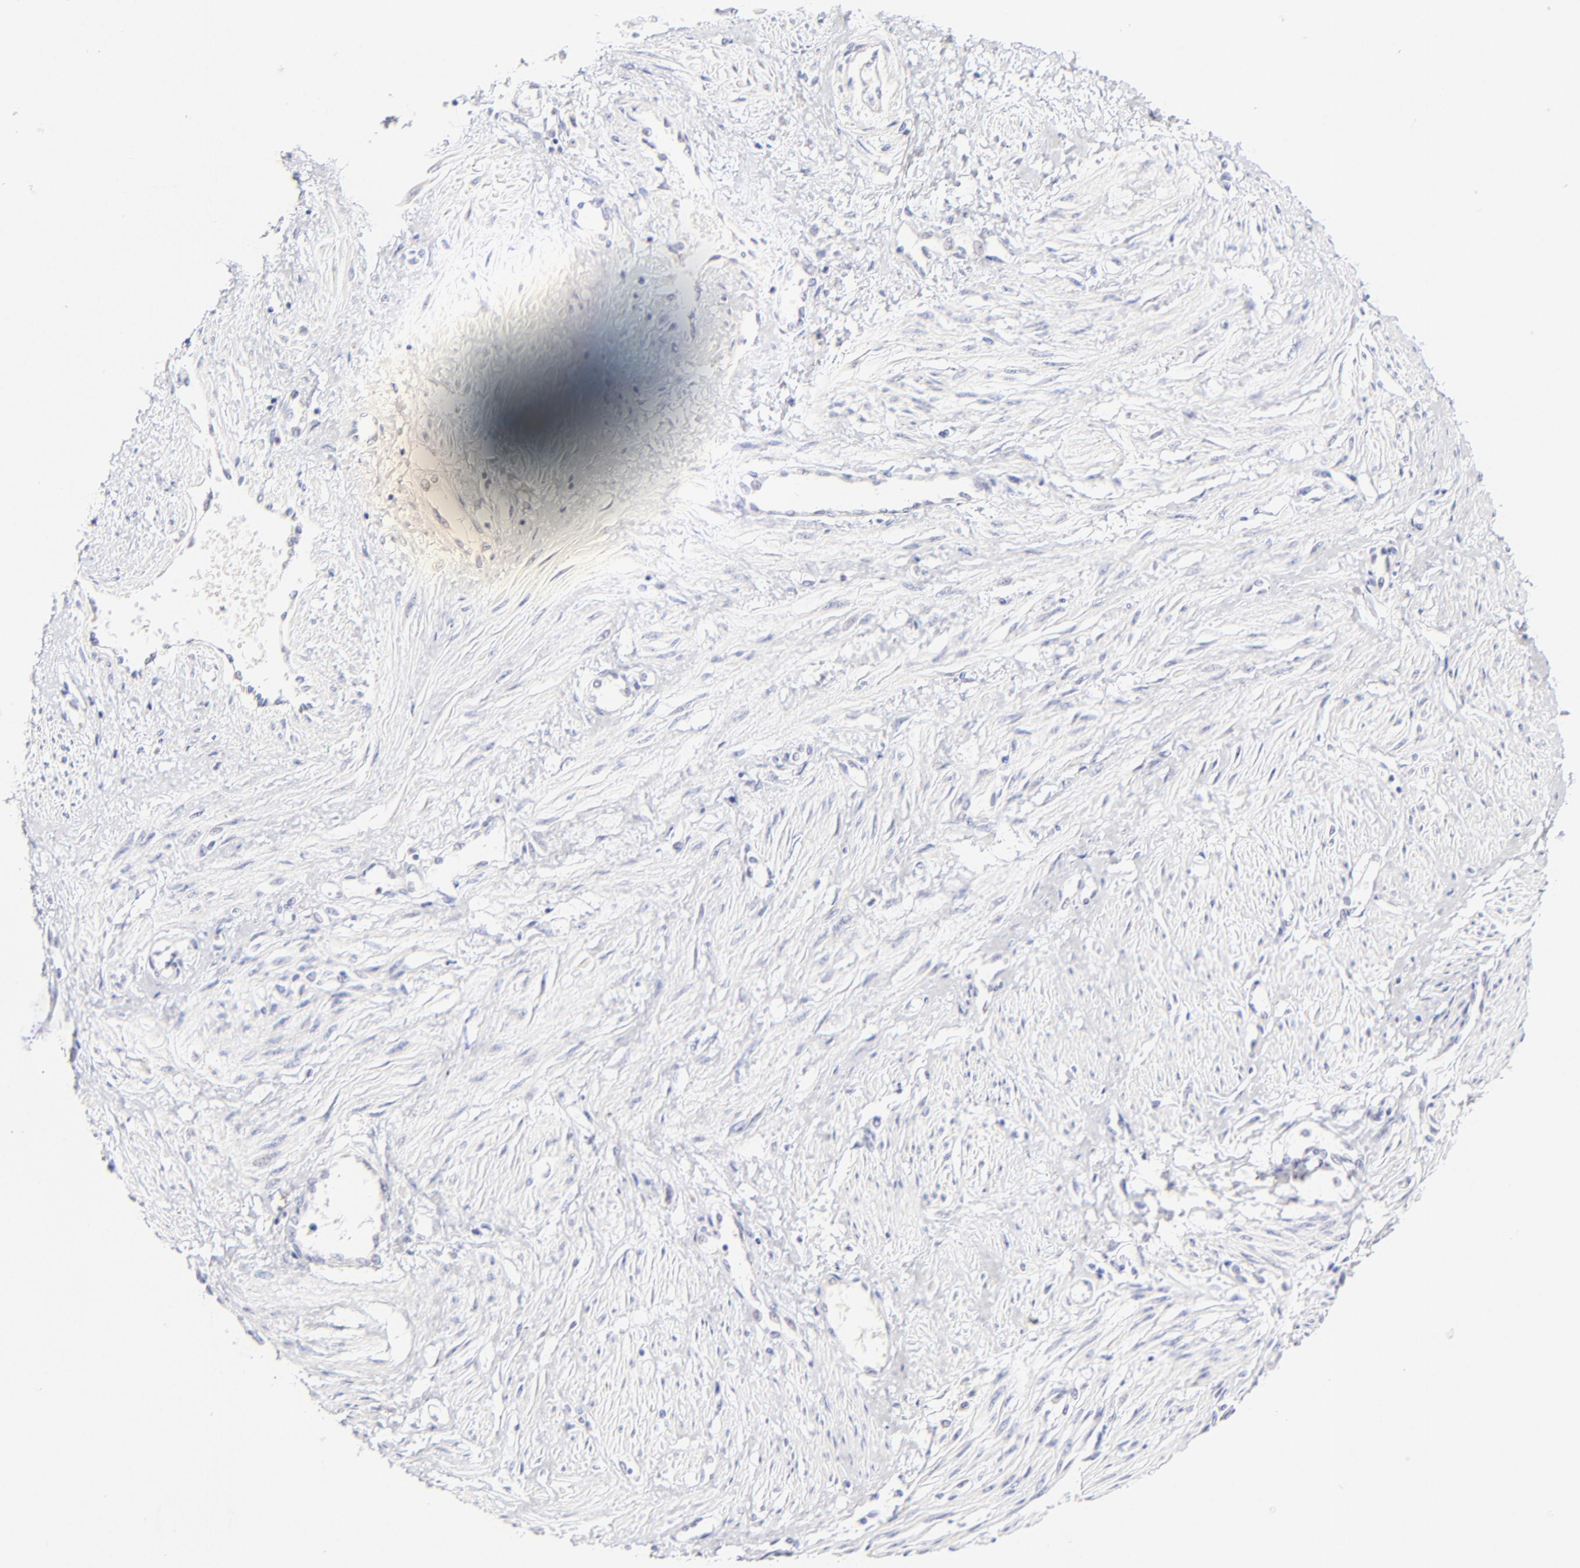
{"staining": {"intensity": "negative", "quantity": "none", "location": "none"}, "tissue": "smooth muscle", "cell_type": "Smooth muscle cells", "image_type": "normal", "snomed": [{"axis": "morphology", "description": "Normal tissue, NOS"}, {"axis": "topography", "description": "Smooth muscle"}, {"axis": "topography", "description": "Uterus"}], "caption": "Smooth muscle cells show no significant positivity in normal smooth muscle. (Stains: DAB (3,3'-diaminobenzidine) immunohistochemistry with hematoxylin counter stain, Microscopy: brightfield microscopy at high magnification).", "gene": "ASB9", "patient": {"sex": "female", "age": 39}}